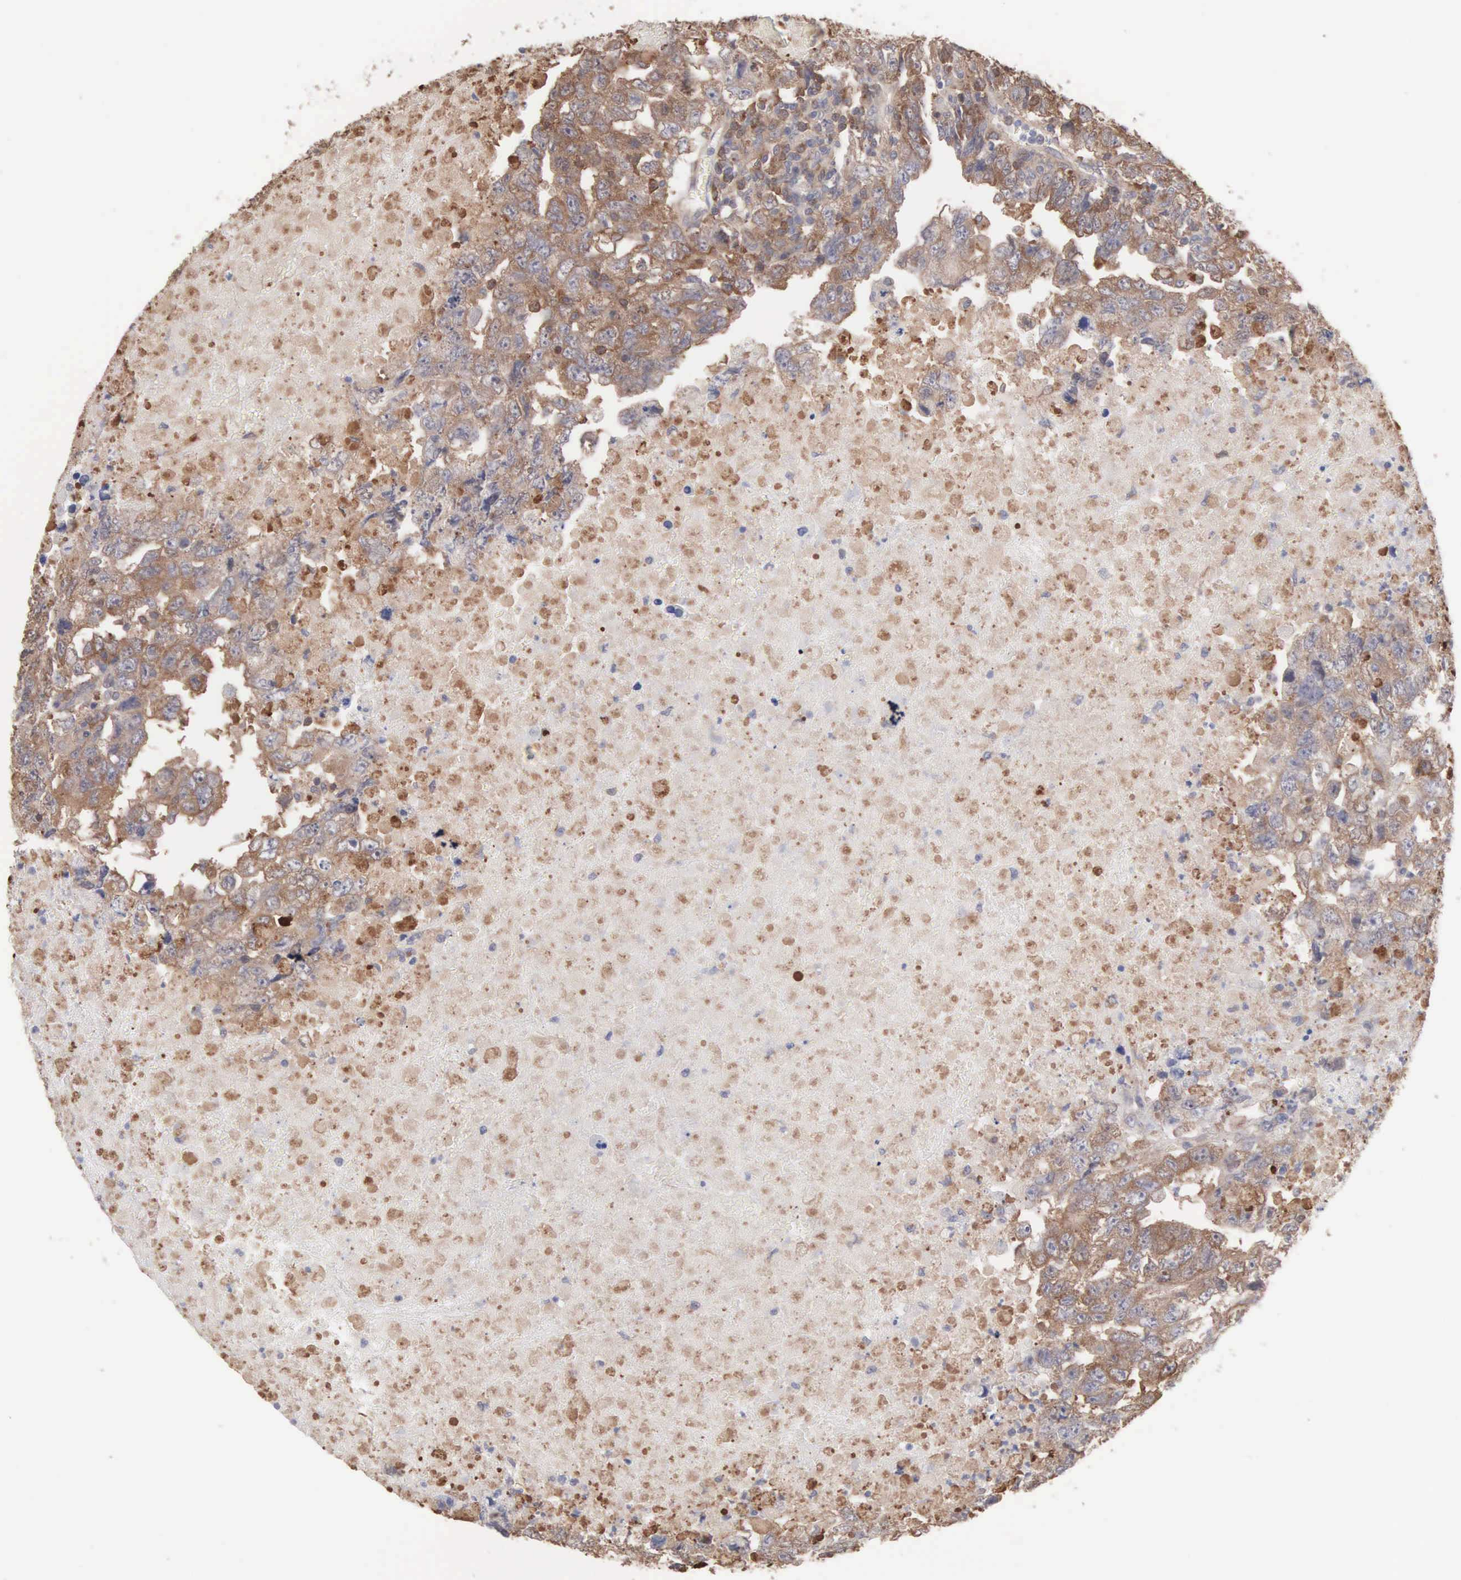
{"staining": {"intensity": "moderate", "quantity": ">75%", "location": "cytoplasmic/membranous"}, "tissue": "testis cancer", "cell_type": "Tumor cells", "image_type": "cancer", "snomed": [{"axis": "morphology", "description": "Carcinoma, Embryonal, NOS"}, {"axis": "topography", "description": "Testis"}], "caption": "An immunohistochemistry (IHC) histopathology image of tumor tissue is shown. Protein staining in brown highlights moderate cytoplasmic/membranous positivity in testis embryonal carcinoma within tumor cells.", "gene": "MTHFD1", "patient": {"sex": "male", "age": 36}}